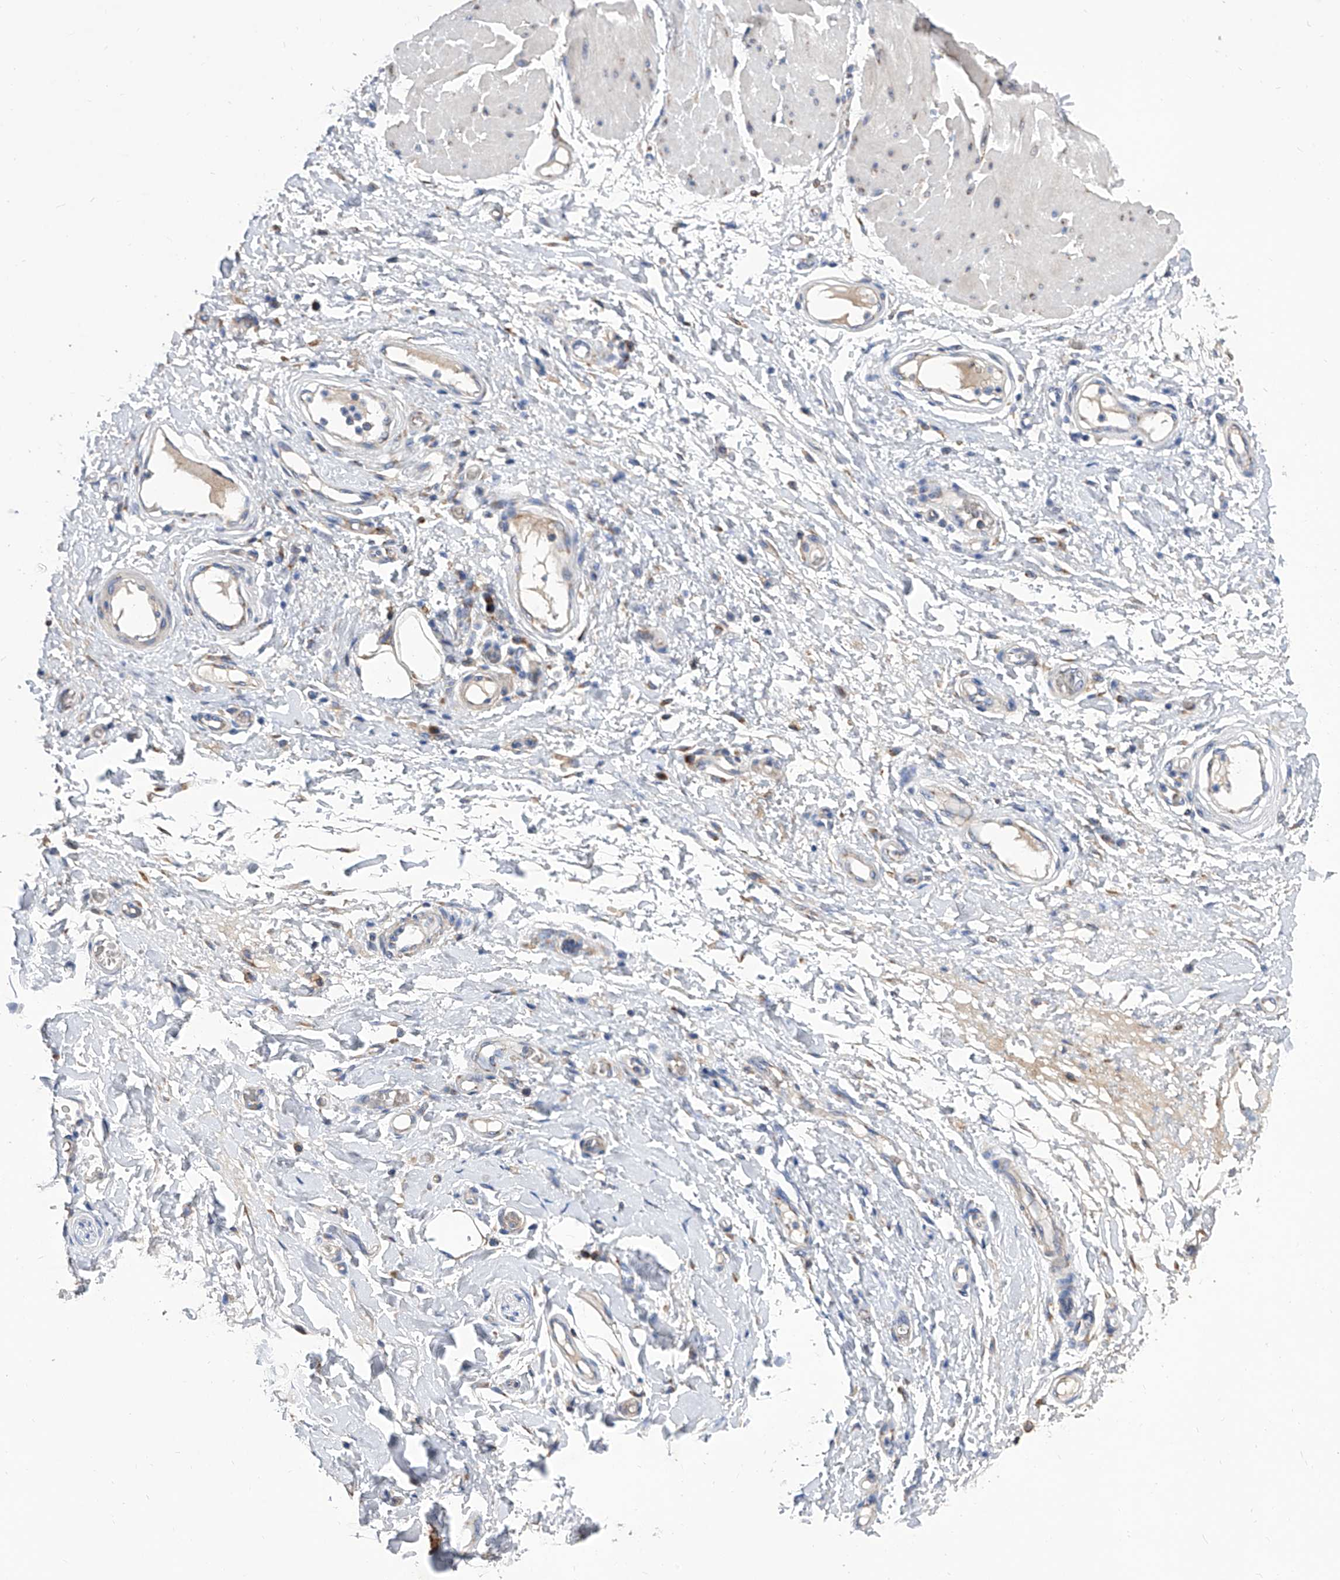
{"staining": {"intensity": "negative", "quantity": "none", "location": "none"}, "tissue": "adipose tissue", "cell_type": "Adipocytes", "image_type": "normal", "snomed": [{"axis": "morphology", "description": "Normal tissue, NOS"}, {"axis": "morphology", "description": "Adenocarcinoma, NOS"}, {"axis": "topography", "description": "Esophagus"}, {"axis": "topography", "description": "Stomach, upper"}, {"axis": "topography", "description": "Peripheral nerve tissue"}], "caption": "This photomicrograph is of unremarkable adipose tissue stained with immunohistochemistry (IHC) to label a protein in brown with the nuclei are counter-stained blue. There is no expression in adipocytes.", "gene": "TJAP1", "patient": {"sex": "male", "age": 62}}